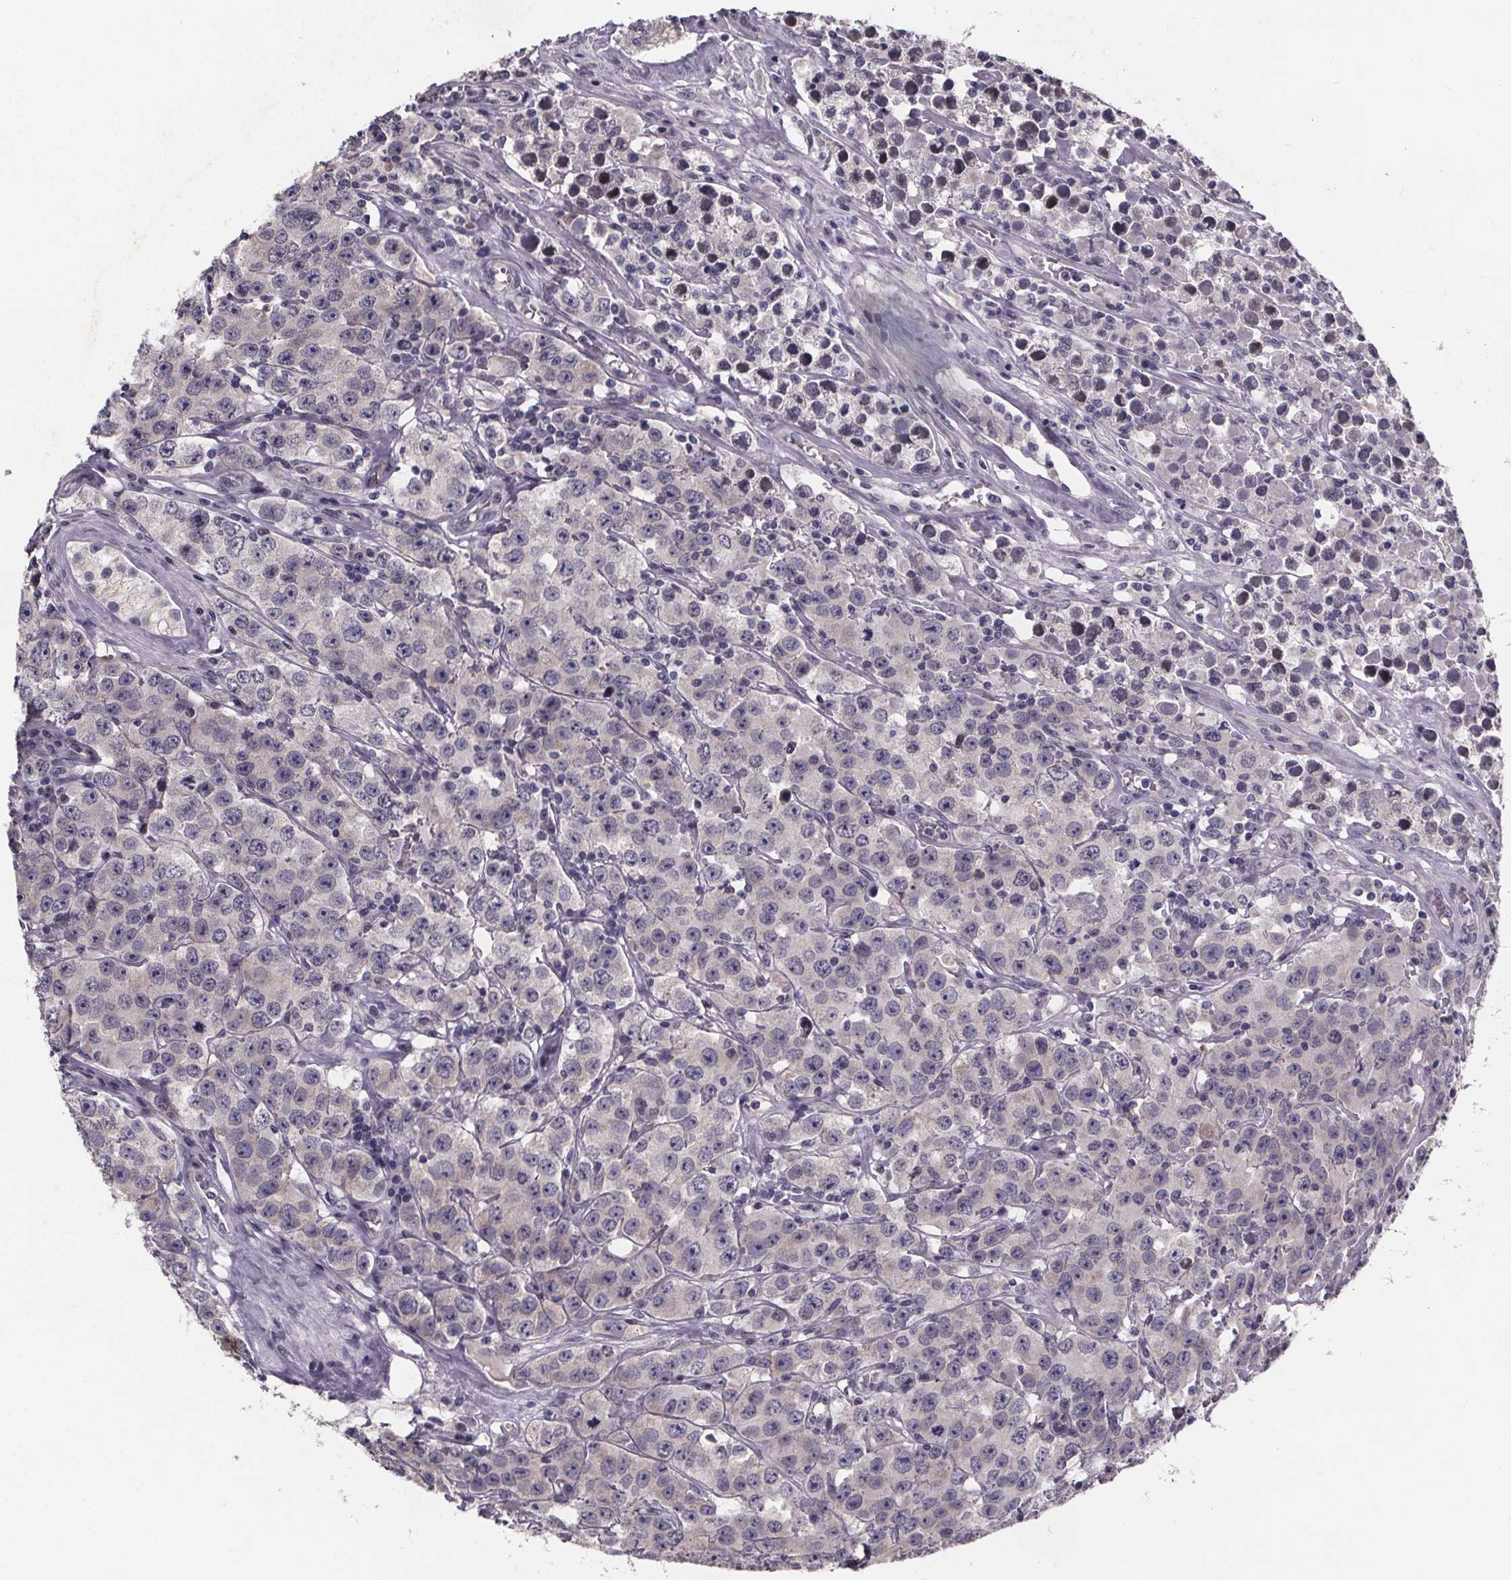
{"staining": {"intensity": "negative", "quantity": "none", "location": "none"}, "tissue": "testis cancer", "cell_type": "Tumor cells", "image_type": "cancer", "snomed": [{"axis": "morphology", "description": "Seminoma, NOS"}, {"axis": "topography", "description": "Testis"}], "caption": "Immunohistochemistry (IHC) photomicrograph of neoplastic tissue: human testis cancer (seminoma) stained with DAB (3,3'-diaminobenzidine) demonstrates no significant protein expression in tumor cells.", "gene": "FAM181B", "patient": {"sex": "male", "age": 52}}